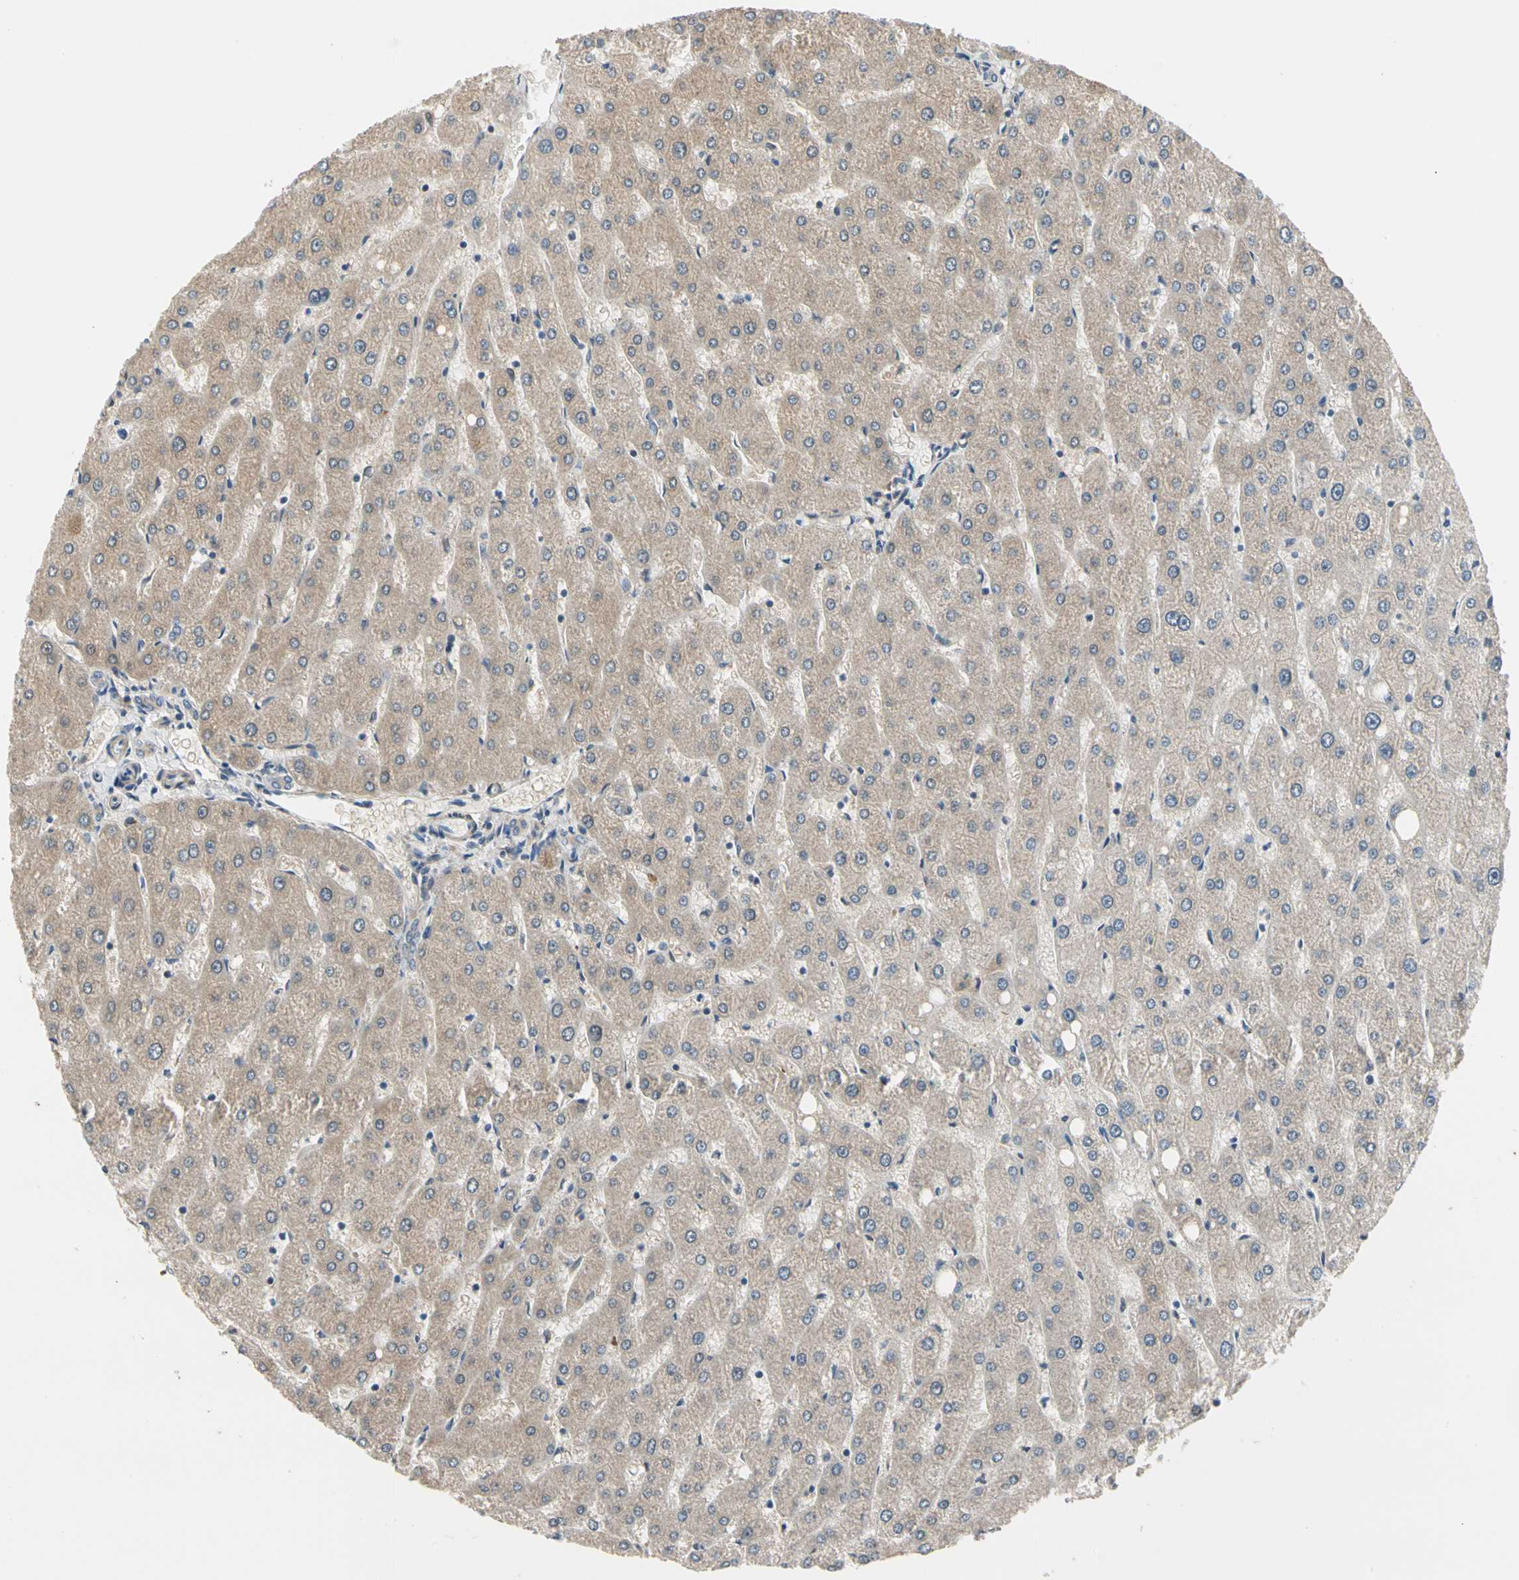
{"staining": {"intensity": "weak", "quantity": ">75%", "location": "cytoplasmic/membranous"}, "tissue": "liver", "cell_type": "Cholangiocytes", "image_type": "normal", "snomed": [{"axis": "morphology", "description": "Normal tissue, NOS"}, {"axis": "topography", "description": "Liver"}], "caption": "Protein staining exhibits weak cytoplasmic/membranous staining in approximately >75% of cholangiocytes in normal liver. Using DAB (3,3'-diaminobenzidine) (brown) and hematoxylin (blue) stains, captured at high magnification using brightfield microscopy.", "gene": "LIMK2", "patient": {"sex": "male", "age": 67}}